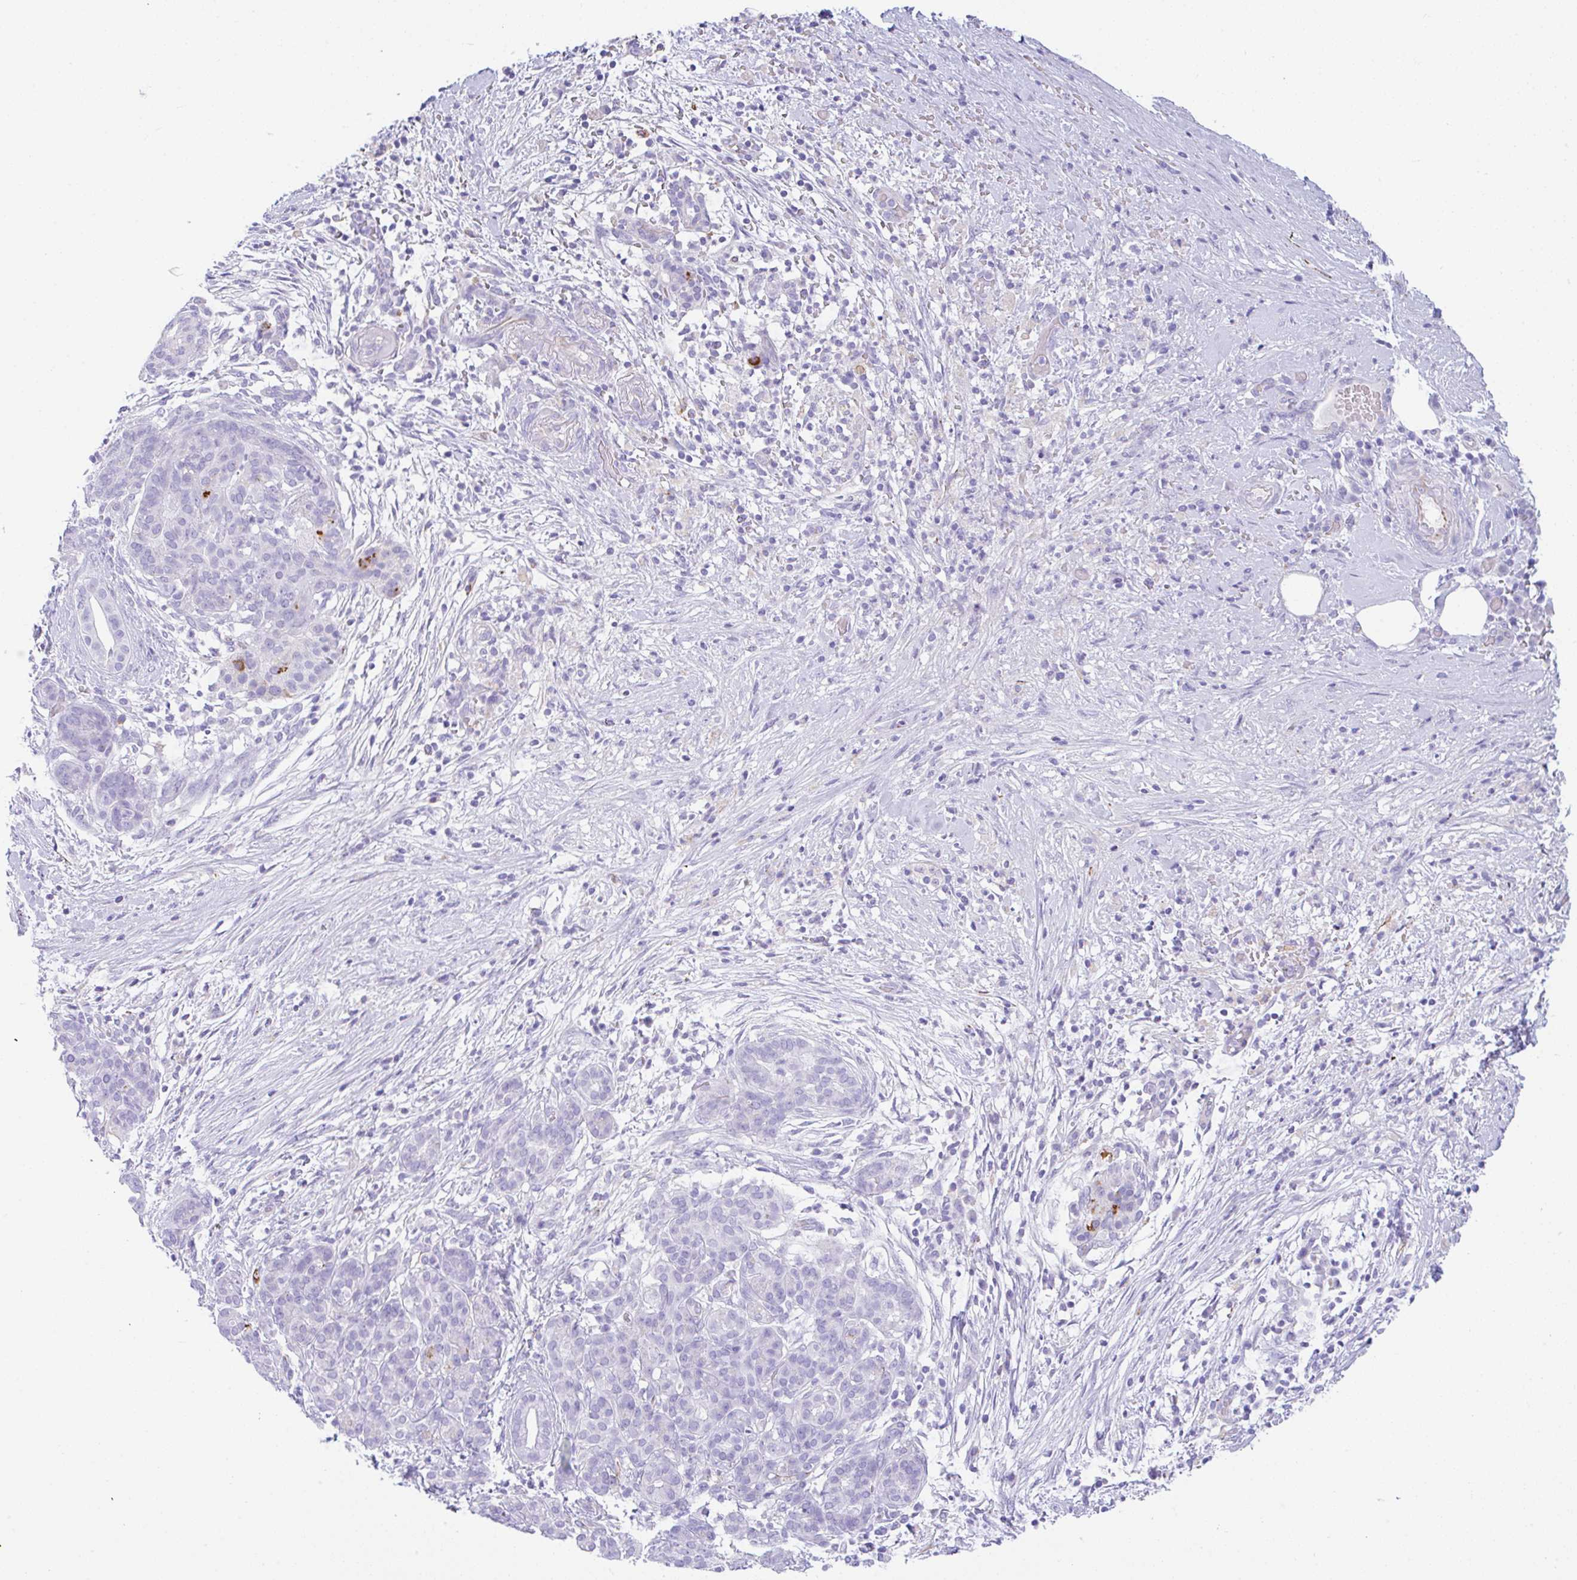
{"staining": {"intensity": "negative", "quantity": "none", "location": "none"}, "tissue": "pancreatic cancer", "cell_type": "Tumor cells", "image_type": "cancer", "snomed": [{"axis": "morphology", "description": "Adenocarcinoma, NOS"}, {"axis": "topography", "description": "Pancreas"}], "caption": "A high-resolution image shows immunohistochemistry staining of pancreatic cancer, which shows no significant positivity in tumor cells.", "gene": "NDUFAF8", "patient": {"sex": "male", "age": 44}}